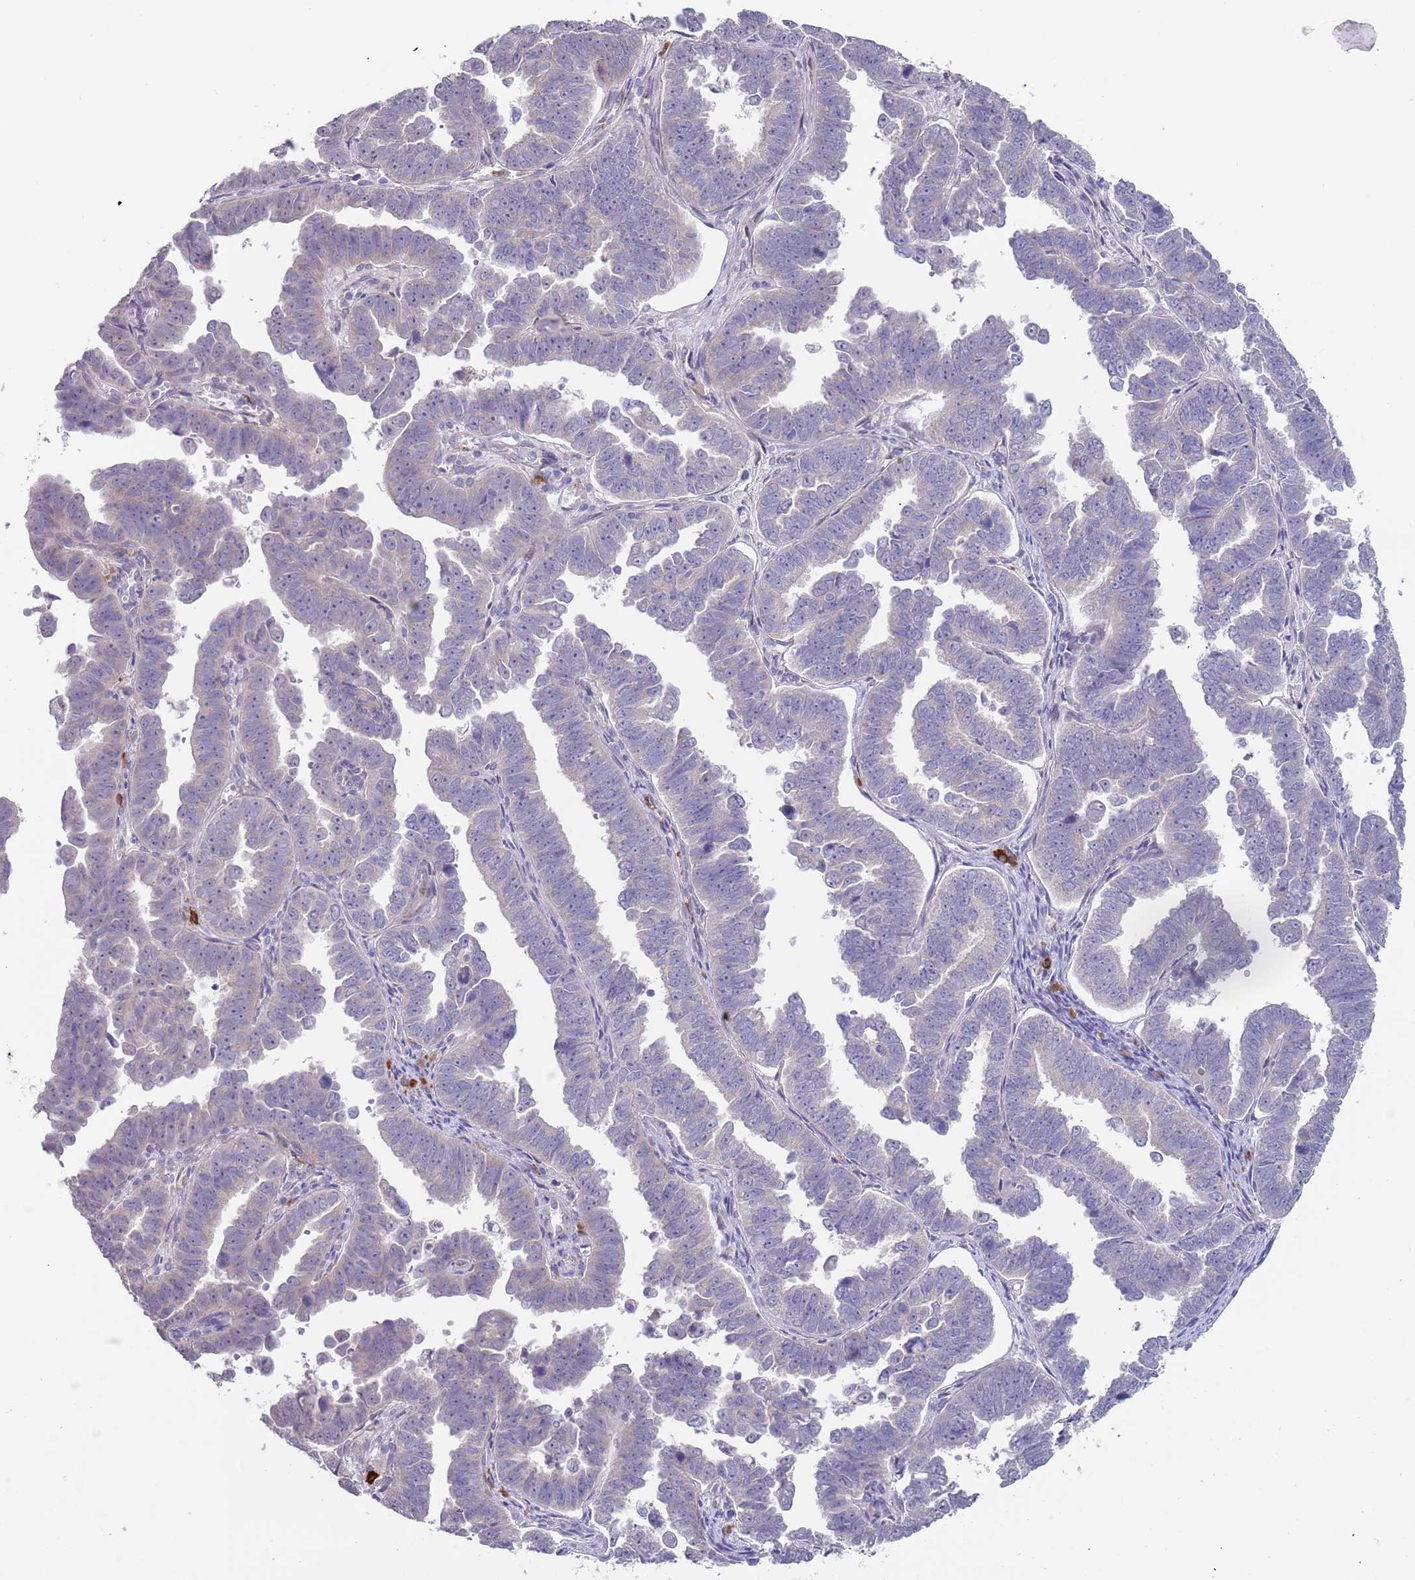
{"staining": {"intensity": "negative", "quantity": "none", "location": "none"}, "tissue": "endometrial cancer", "cell_type": "Tumor cells", "image_type": "cancer", "snomed": [{"axis": "morphology", "description": "Adenocarcinoma, NOS"}, {"axis": "topography", "description": "Endometrium"}], "caption": "Endometrial cancer stained for a protein using immunohistochemistry reveals no expression tumor cells.", "gene": "TNRC6C", "patient": {"sex": "female", "age": 75}}